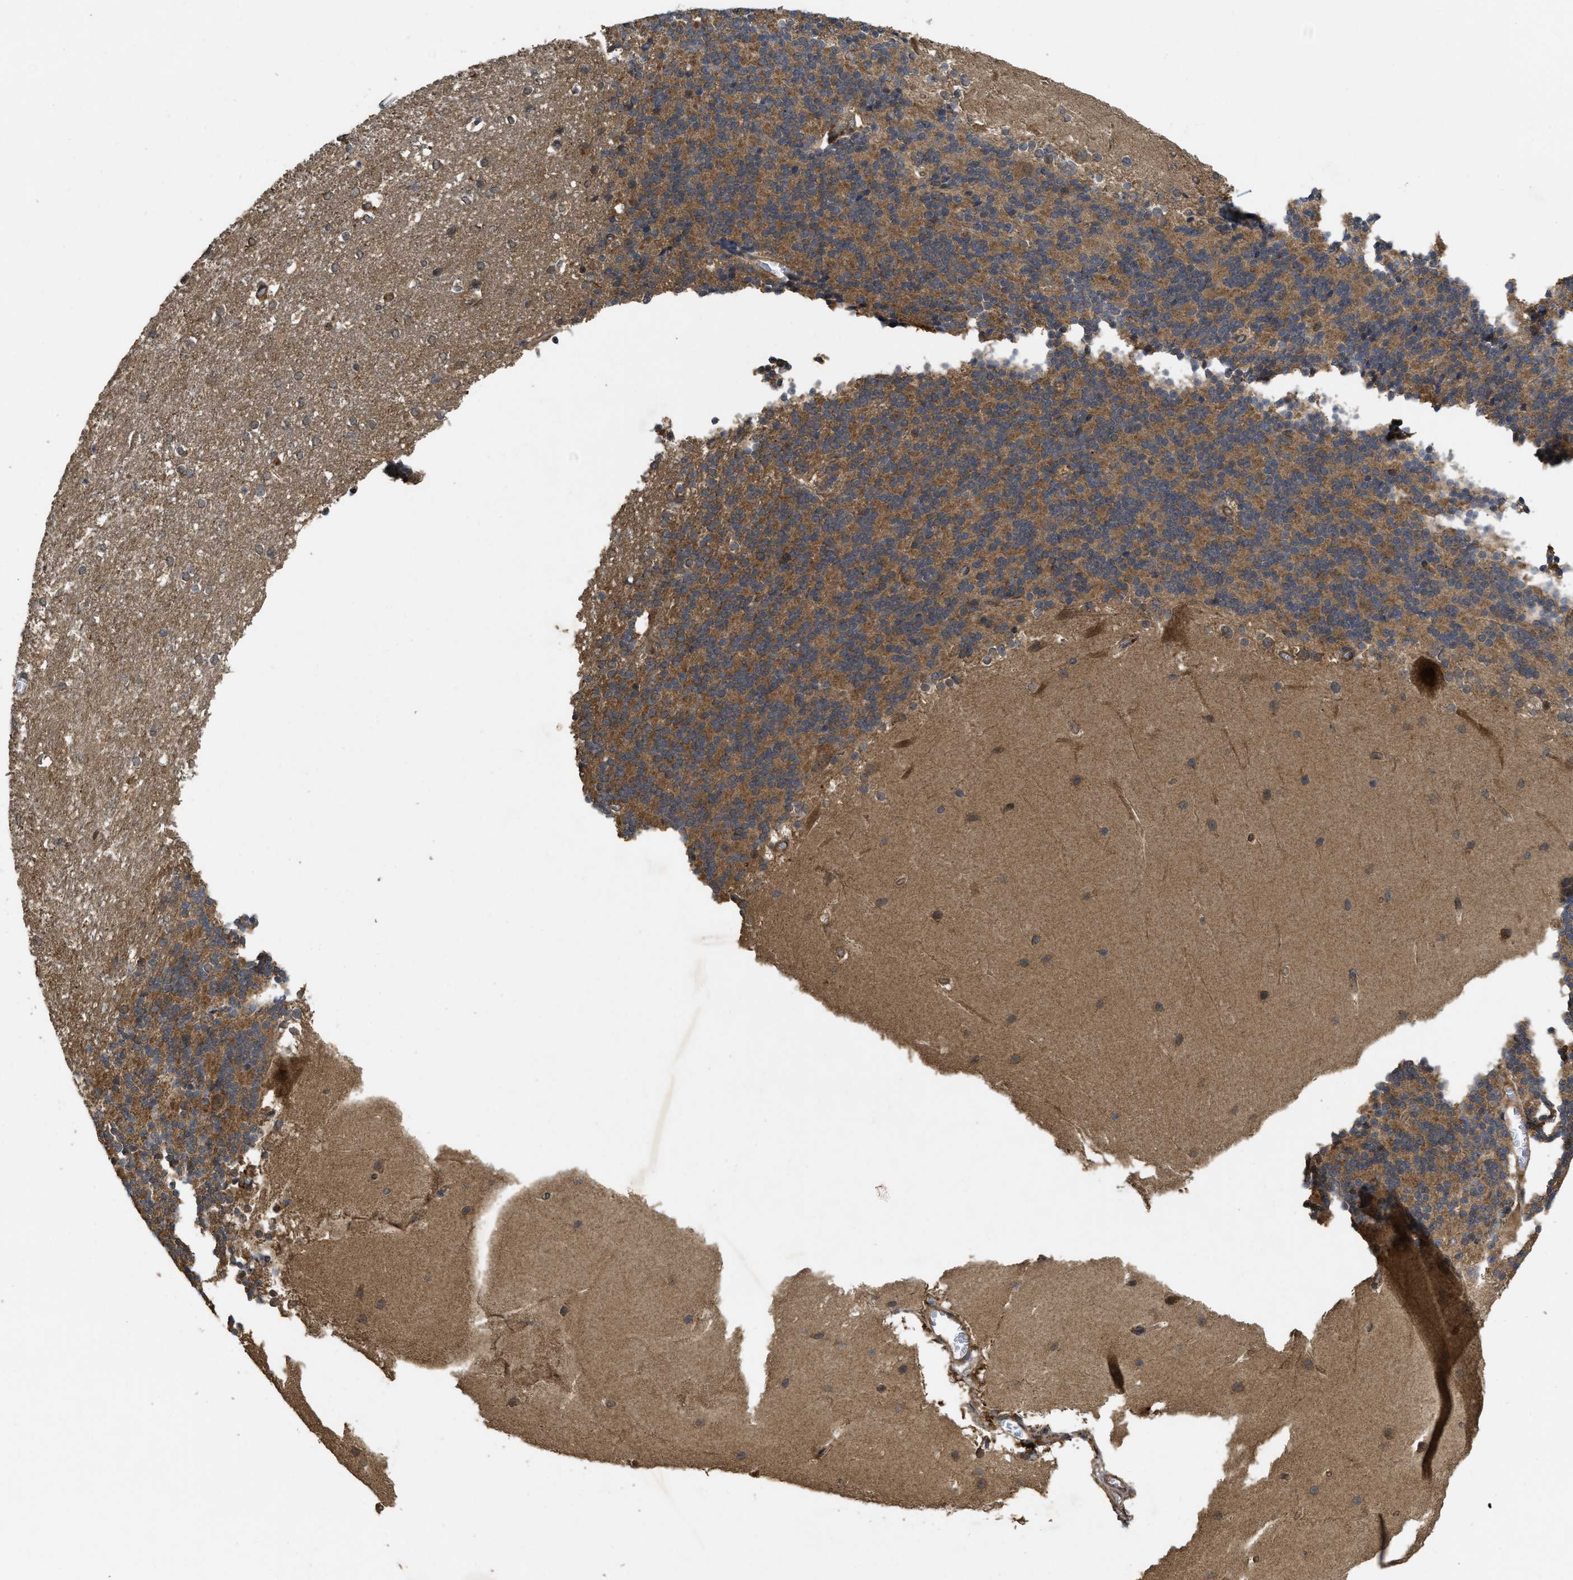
{"staining": {"intensity": "moderate", "quantity": ">75%", "location": "cytoplasmic/membranous"}, "tissue": "cerebellum", "cell_type": "Cells in granular layer", "image_type": "normal", "snomed": [{"axis": "morphology", "description": "Normal tissue, NOS"}, {"axis": "topography", "description": "Cerebellum"}], "caption": "Immunohistochemistry (DAB) staining of benign cerebellum shows moderate cytoplasmic/membranous protein expression in approximately >75% of cells in granular layer.", "gene": "FZD6", "patient": {"sex": "female", "age": 19}}